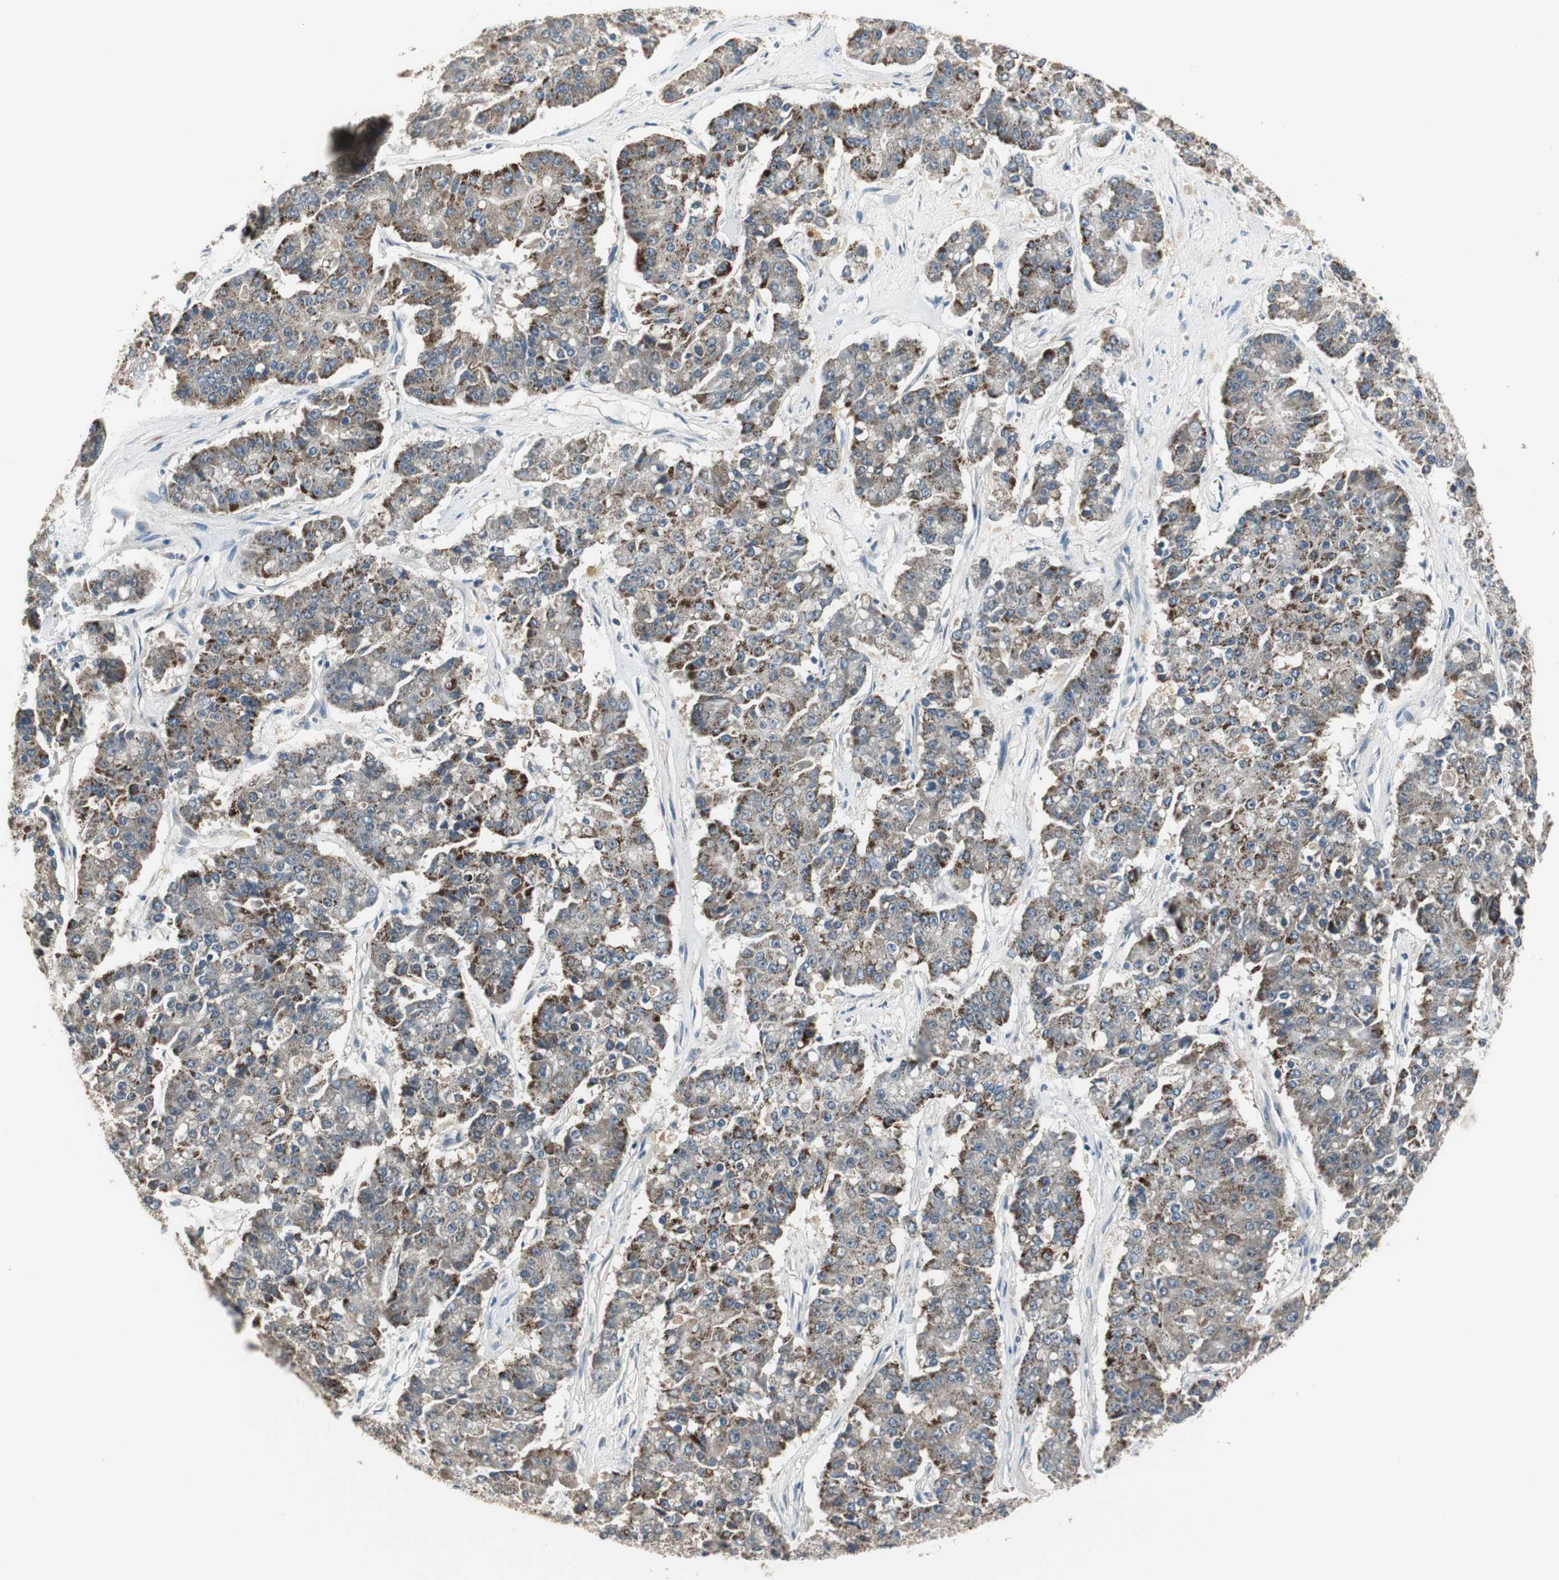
{"staining": {"intensity": "moderate", "quantity": ">75%", "location": "cytoplasmic/membranous"}, "tissue": "pancreatic cancer", "cell_type": "Tumor cells", "image_type": "cancer", "snomed": [{"axis": "morphology", "description": "Adenocarcinoma, NOS"}, {"axis": "topography", "description": "Pancreas"}], "caption": "An image showing moderate cytoplasmic/membranous staining in about >75% of tumor cells in pancreatic adenocarcinoma, as visualized by brown immunohistochemical staining.", "gene": "MYT1", "patient": {"sex": "male", "age": 50}}